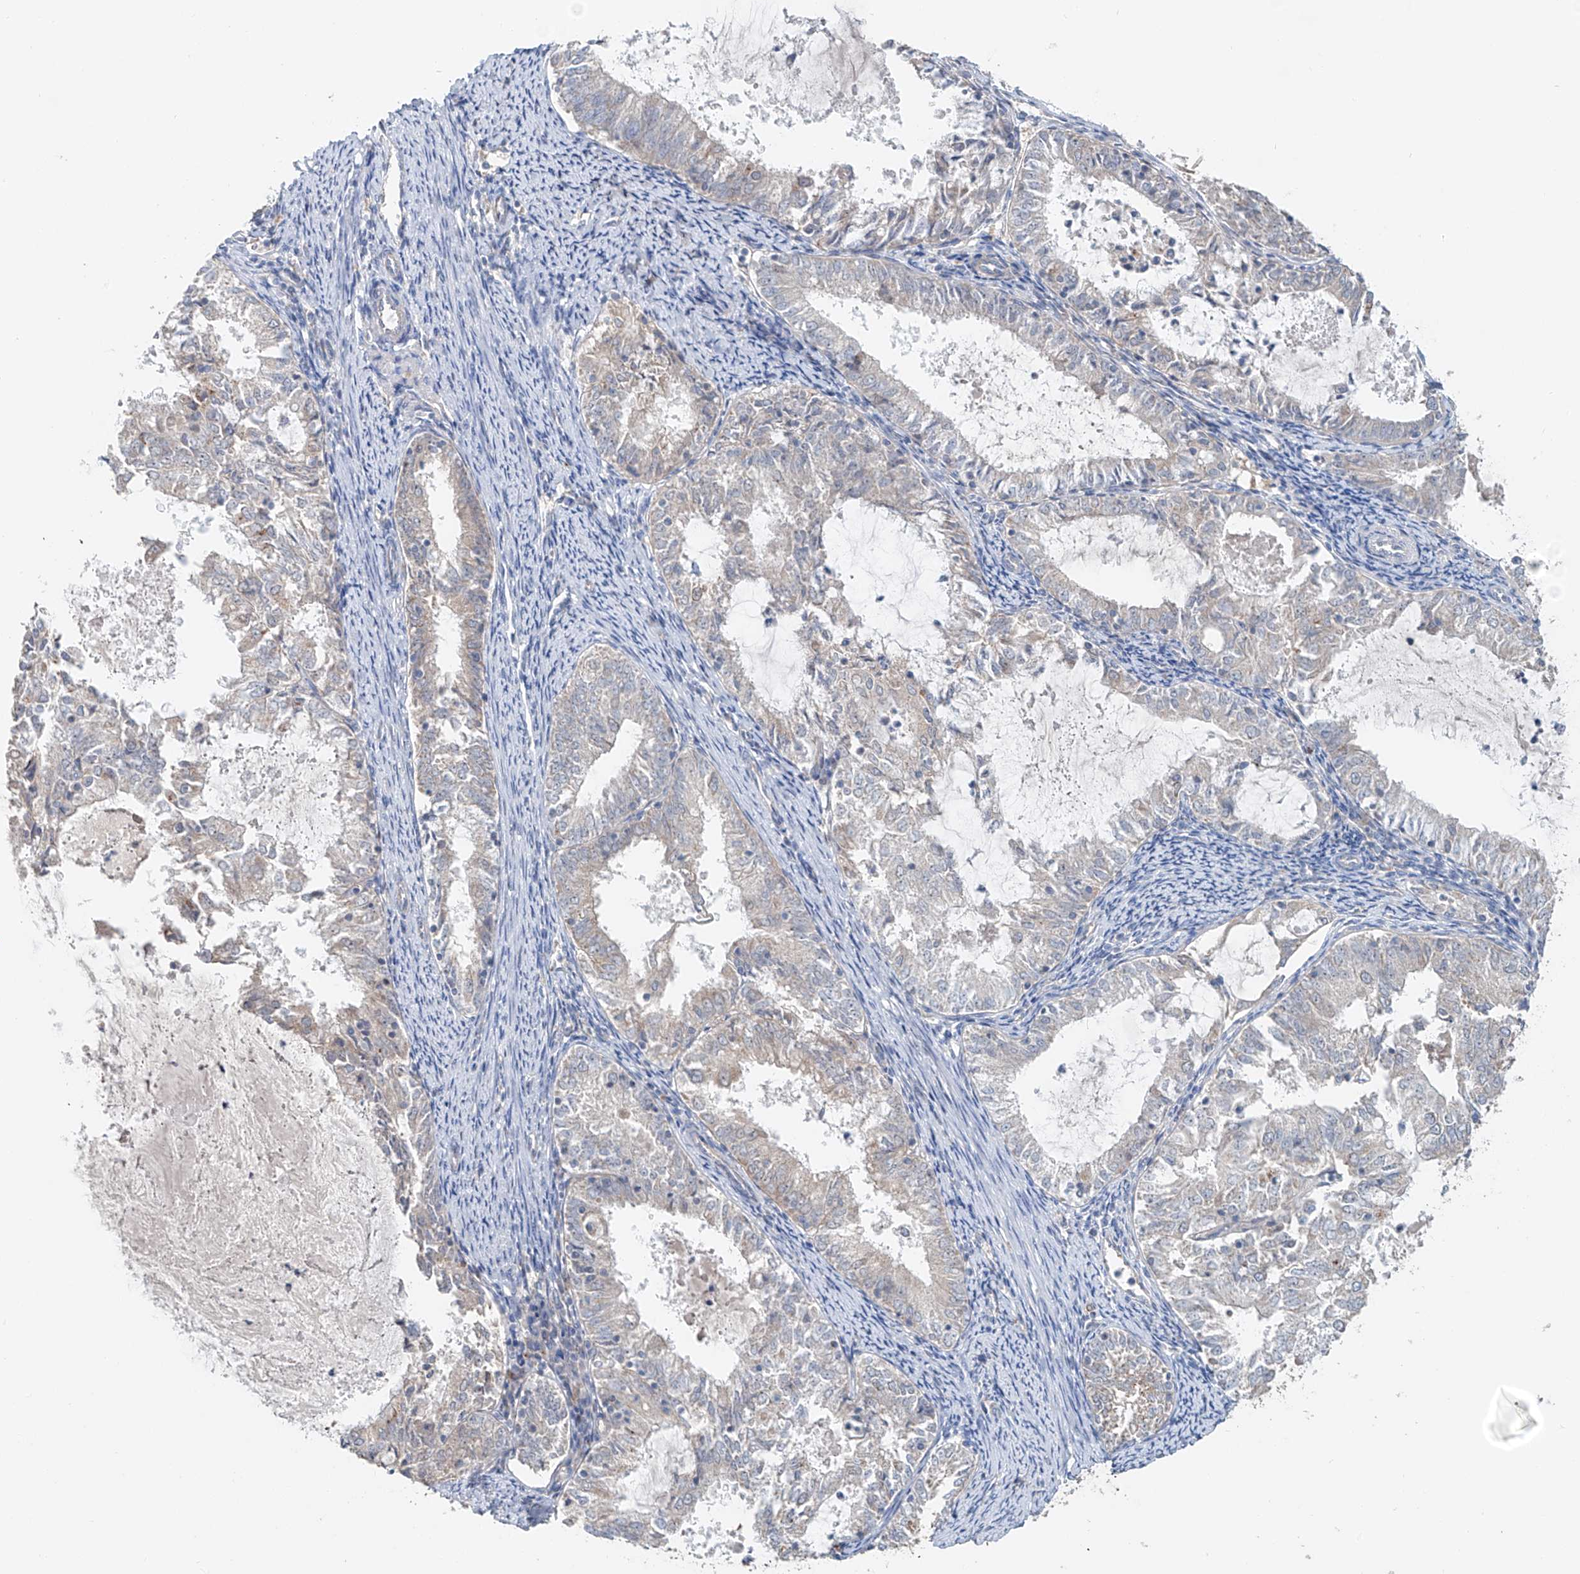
{"staining": {"intensity": "negative", "quantity": "none", "location": "none"}, "tissue": "endometrial cancer", "cell_type": "Tumor cells", "image_type": "cancer", "snomed": [{"axis": "morphology", "description": "Adenocarcinoma, NOS"}, {"axis": "topography", "description": "Endometrium"}], "caption": "This is an IHC histopathology image of human adenocarcinoma (endometrial). There is no staining in tumor cells.", "gene": "TRIM47", "patient": {"sex": "female", "age": 57}}